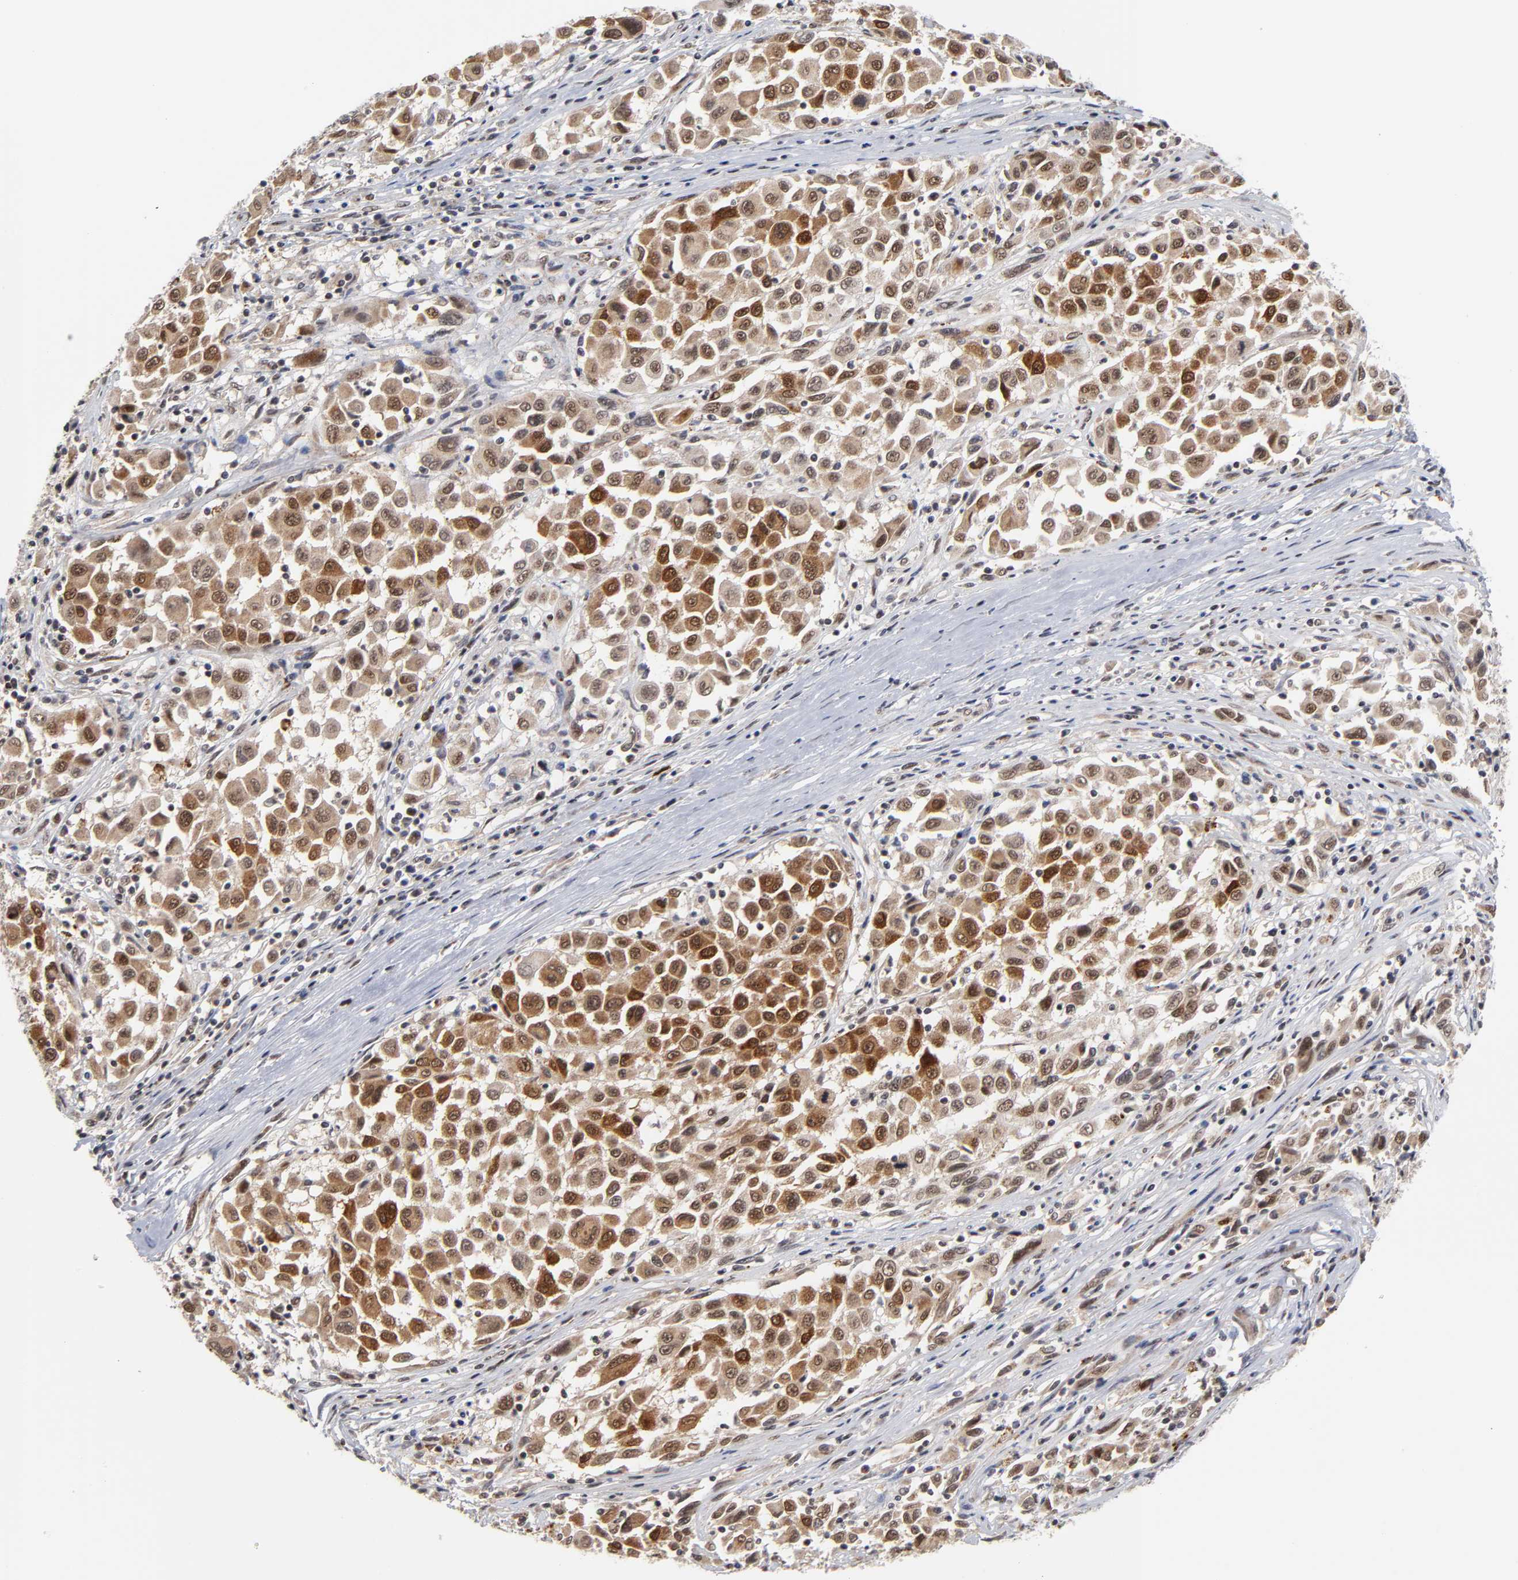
{"staining": {"intensity": "moderate", "quantity": ">75%", "location": "cytoplasmic/membranous,nuclear"}, "tissue": "melanoma", "cell_type": "Tumor cells", "image_type": "cancer", "snomed": [{"axis": "morphology", "description": "Malignant melanoma, Metastatic site"}, {"axis": "topography", "description": "Lymph node"}], "caption": "Immunohistochemistry staining of melanoma, which reveals medium levels of moderate cytoplasmic/membranous and nuclear positivity in approximately >75% of tumor cells indicating moderate cytoplasmic/membranous and nuclear protein staining. The staining was performed using DAB (3,3'-diaminobenzidine) (brown) for protein detection and nuclei were counterstained in hematoxylin (blue).", "gene": "ZNF419", "patient": {"sex": "male", "age": 61}}